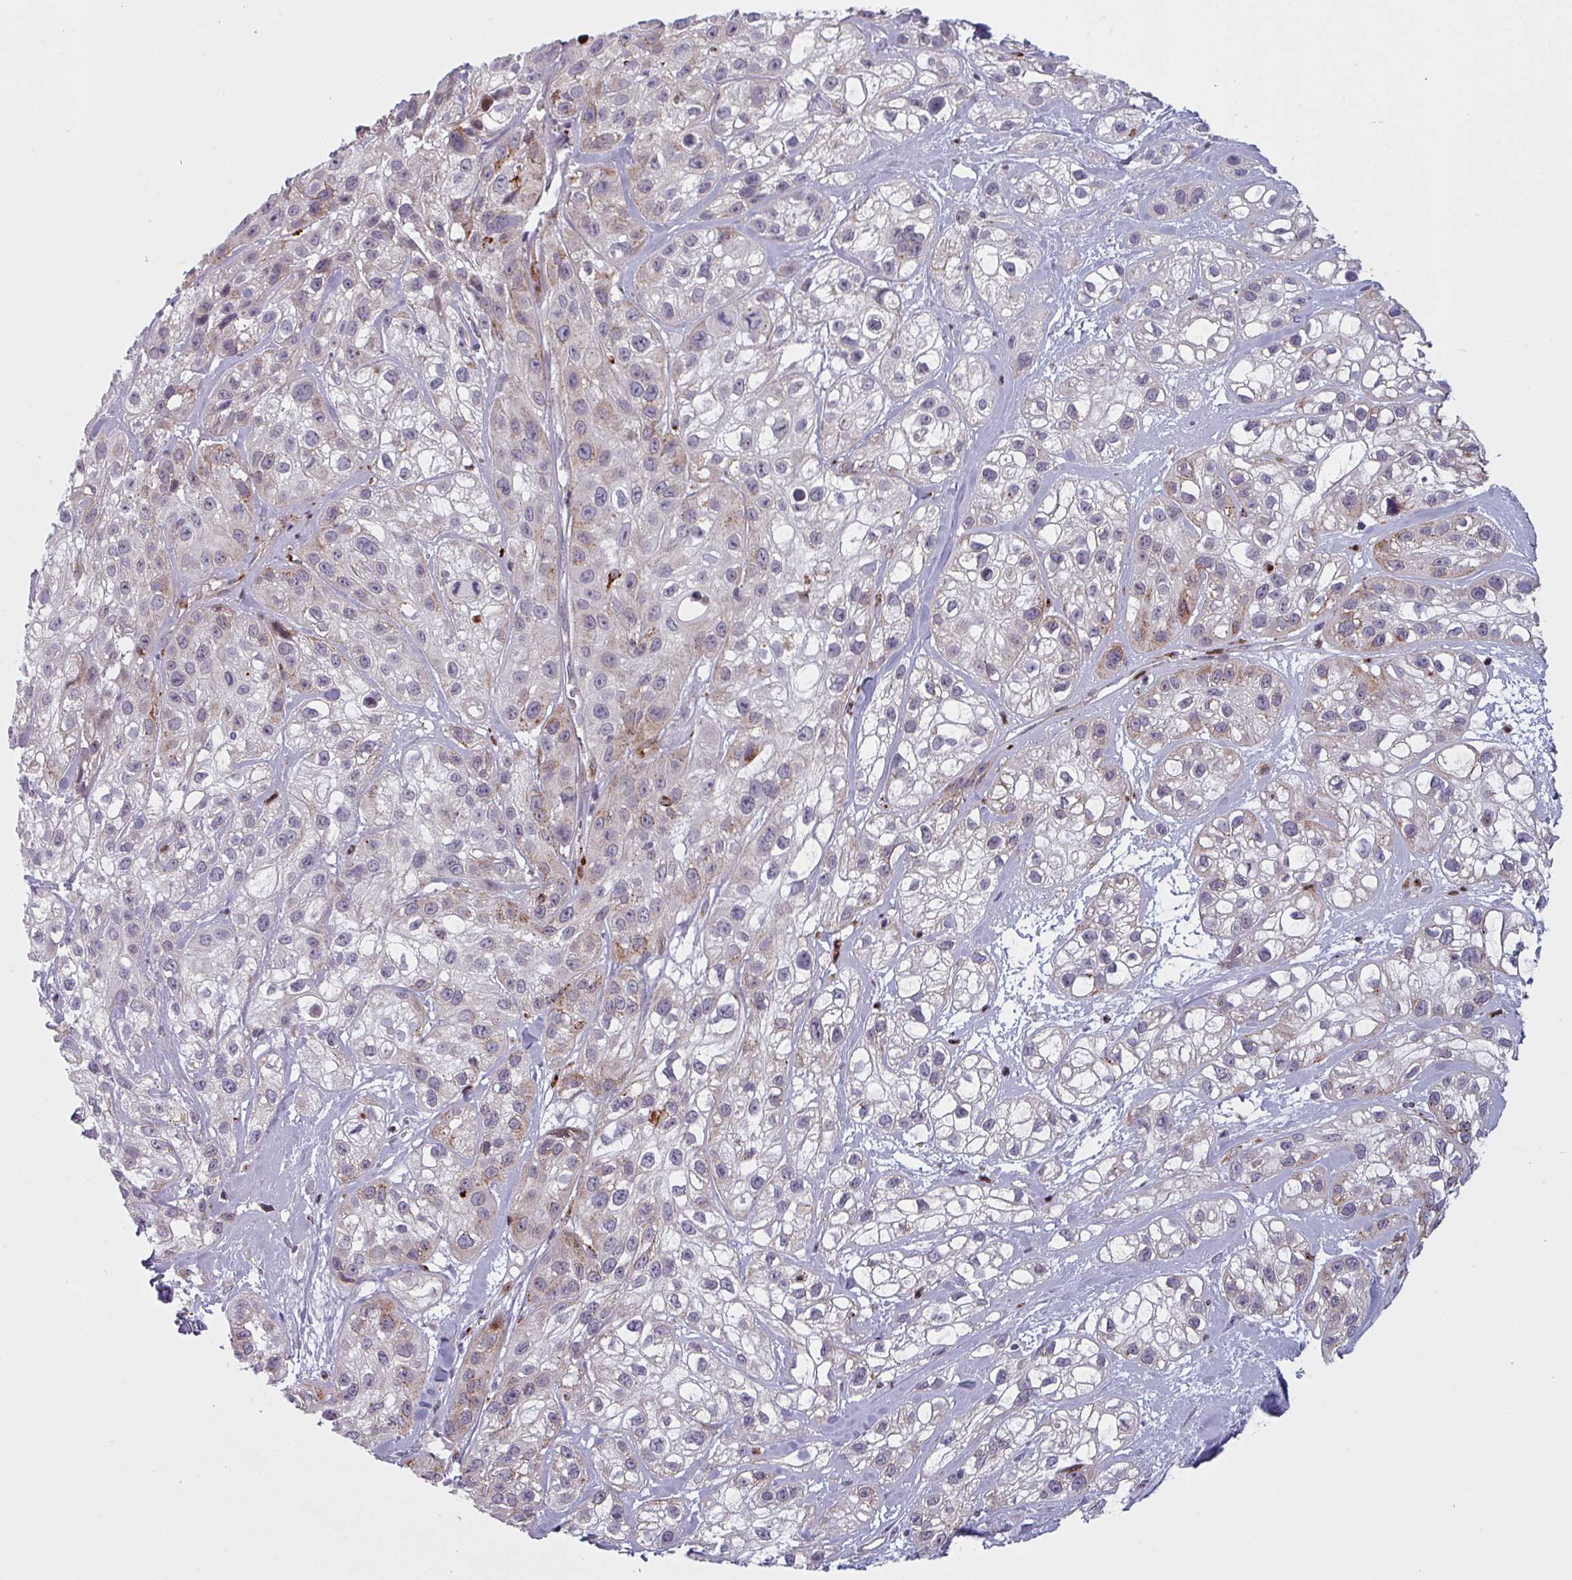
{"staining": {"intensity": "weak", "quantity": "25%-75%", "location": "cytoplasmic/membranous"}, "tissue": "skin cancer", "cell_type": "Tumor cells", "image_type": "cancer", "snomed": [{"axis": "morphology", "description": "Squamous cell carcinoma, NOS"}, {"axis": "topography", "description": "Skin"}], "caption": "Squamous cell carcinoma (skin) stained with immunohistochemistry (IHC) displays weak cytoplasmic/membranous staining in about 25%-75% of tumor cells.", "gene": "MAP7D2", "patient": {"sex": "male", "age": 82}}